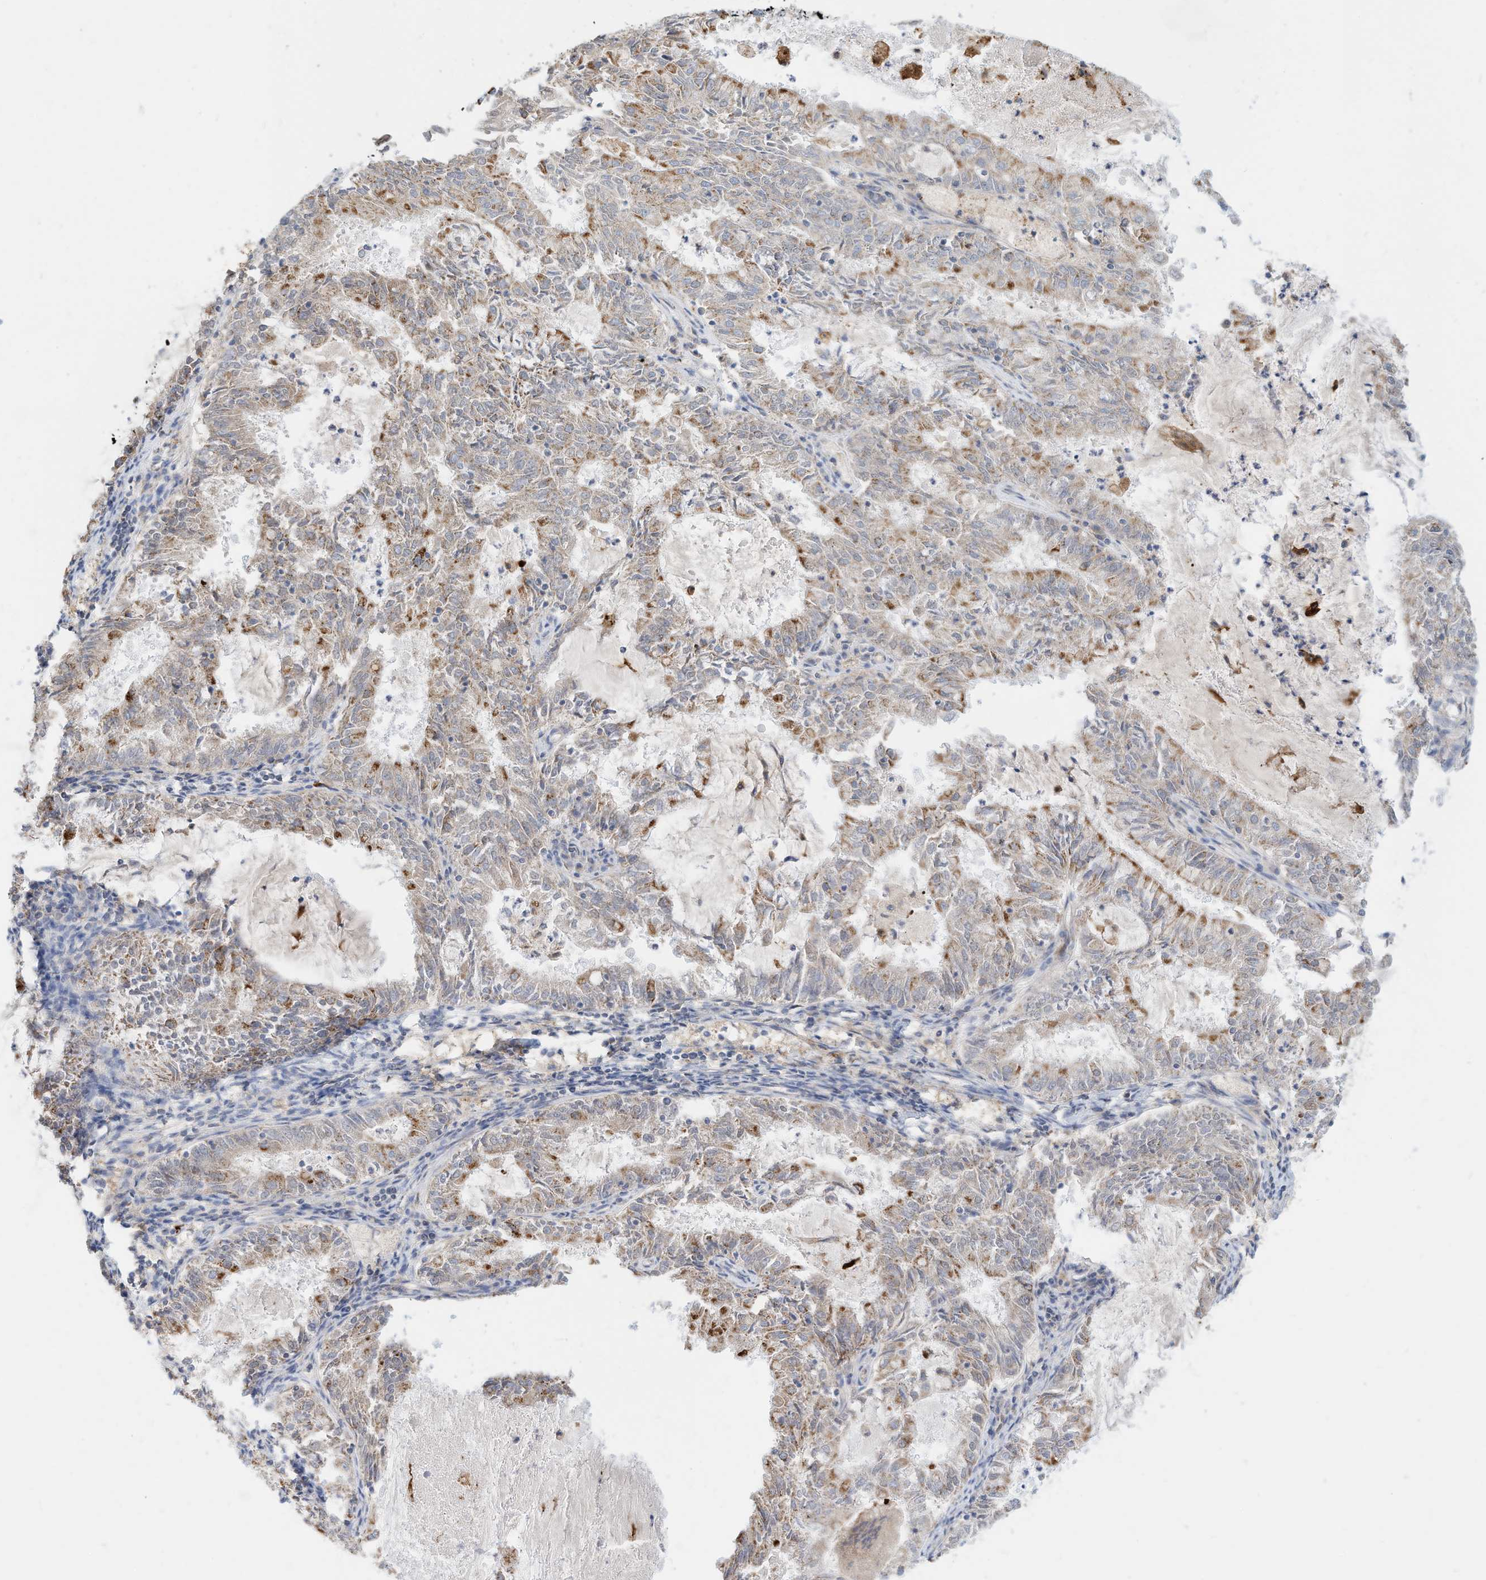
{"staining": {"intensity": "moderate", "quantity": "25%-75%", "location": "cytoplasmic/membranous"}, "tissue": "endometrial cancer", "cell_type": "Tumor cells", "image_type": "cancer", "snomed": [{"axis": "morphology", "description": "Adenocarcinoma, NOS"}, {"axis": "topography", "description": "Endometrium"}], "caption": "Protein expression analysis of human endometrial cancer (adenocarcinoma) reveals moderate cytoplasmic/membranous expression in approximately 25%-75% of tumor cells. Nuclei are stained in blue.", "gene": "RHOH", "patient": {"sex": "female", "age": 57}}